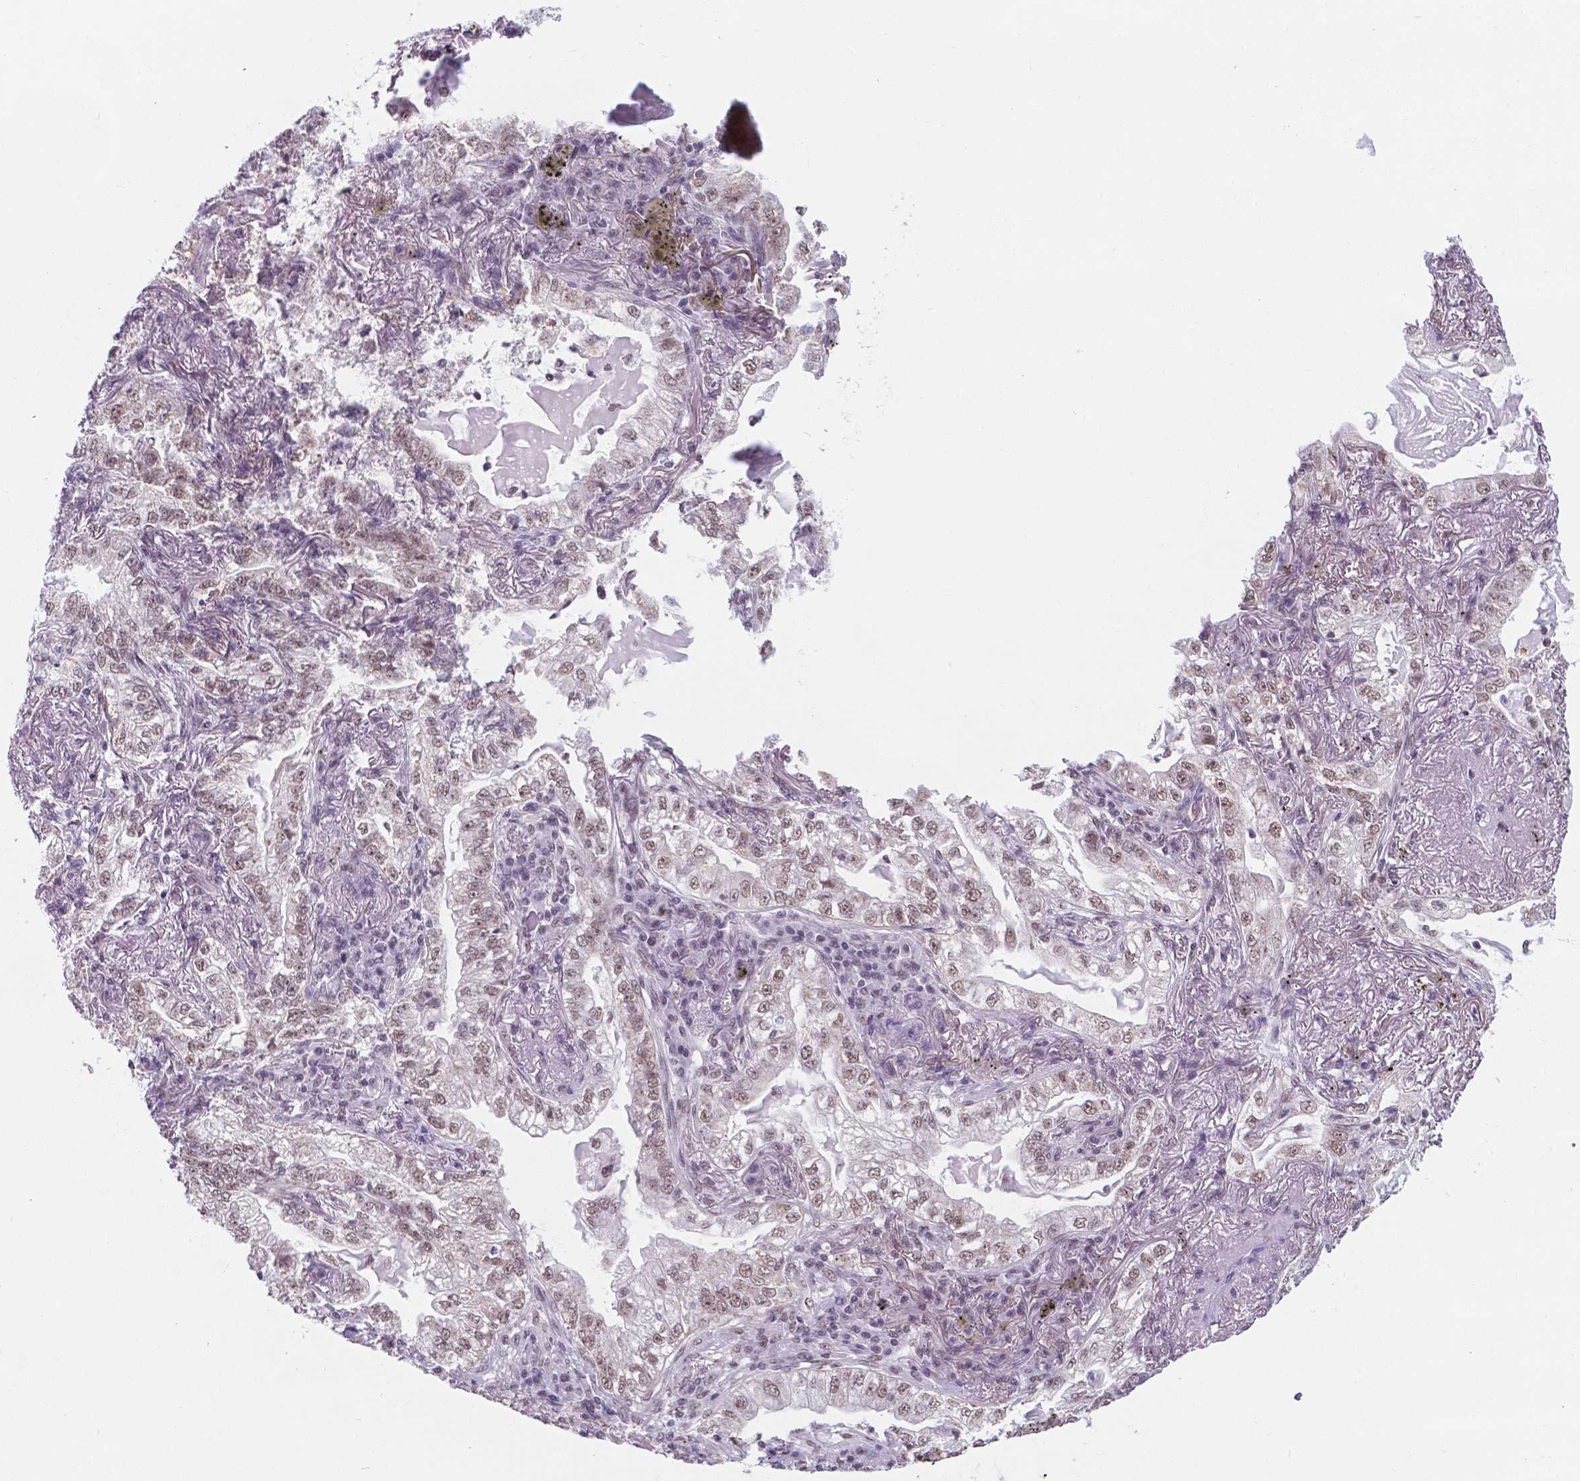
{"staining": {"intensity": "weak", "quantity": ">75%", "location": "nuclear"}, "tissue": "lung cancer", "cell_type": "Tumor cells", "image_type": "cancer", "snomed": [{"axis": "morphology", "description": "Adenocarcinoma, NOS"}, {"axis": "topography", "description": "Lung"}], "caption": "Immunohistochemistry (IHC) of human lung adenocarcinoma exhibits low levels of weak nuclear staining in approximately >75% of tumor cells.", "gene": "BCAS2", "patient": {"sex": "female", "age": 73}}